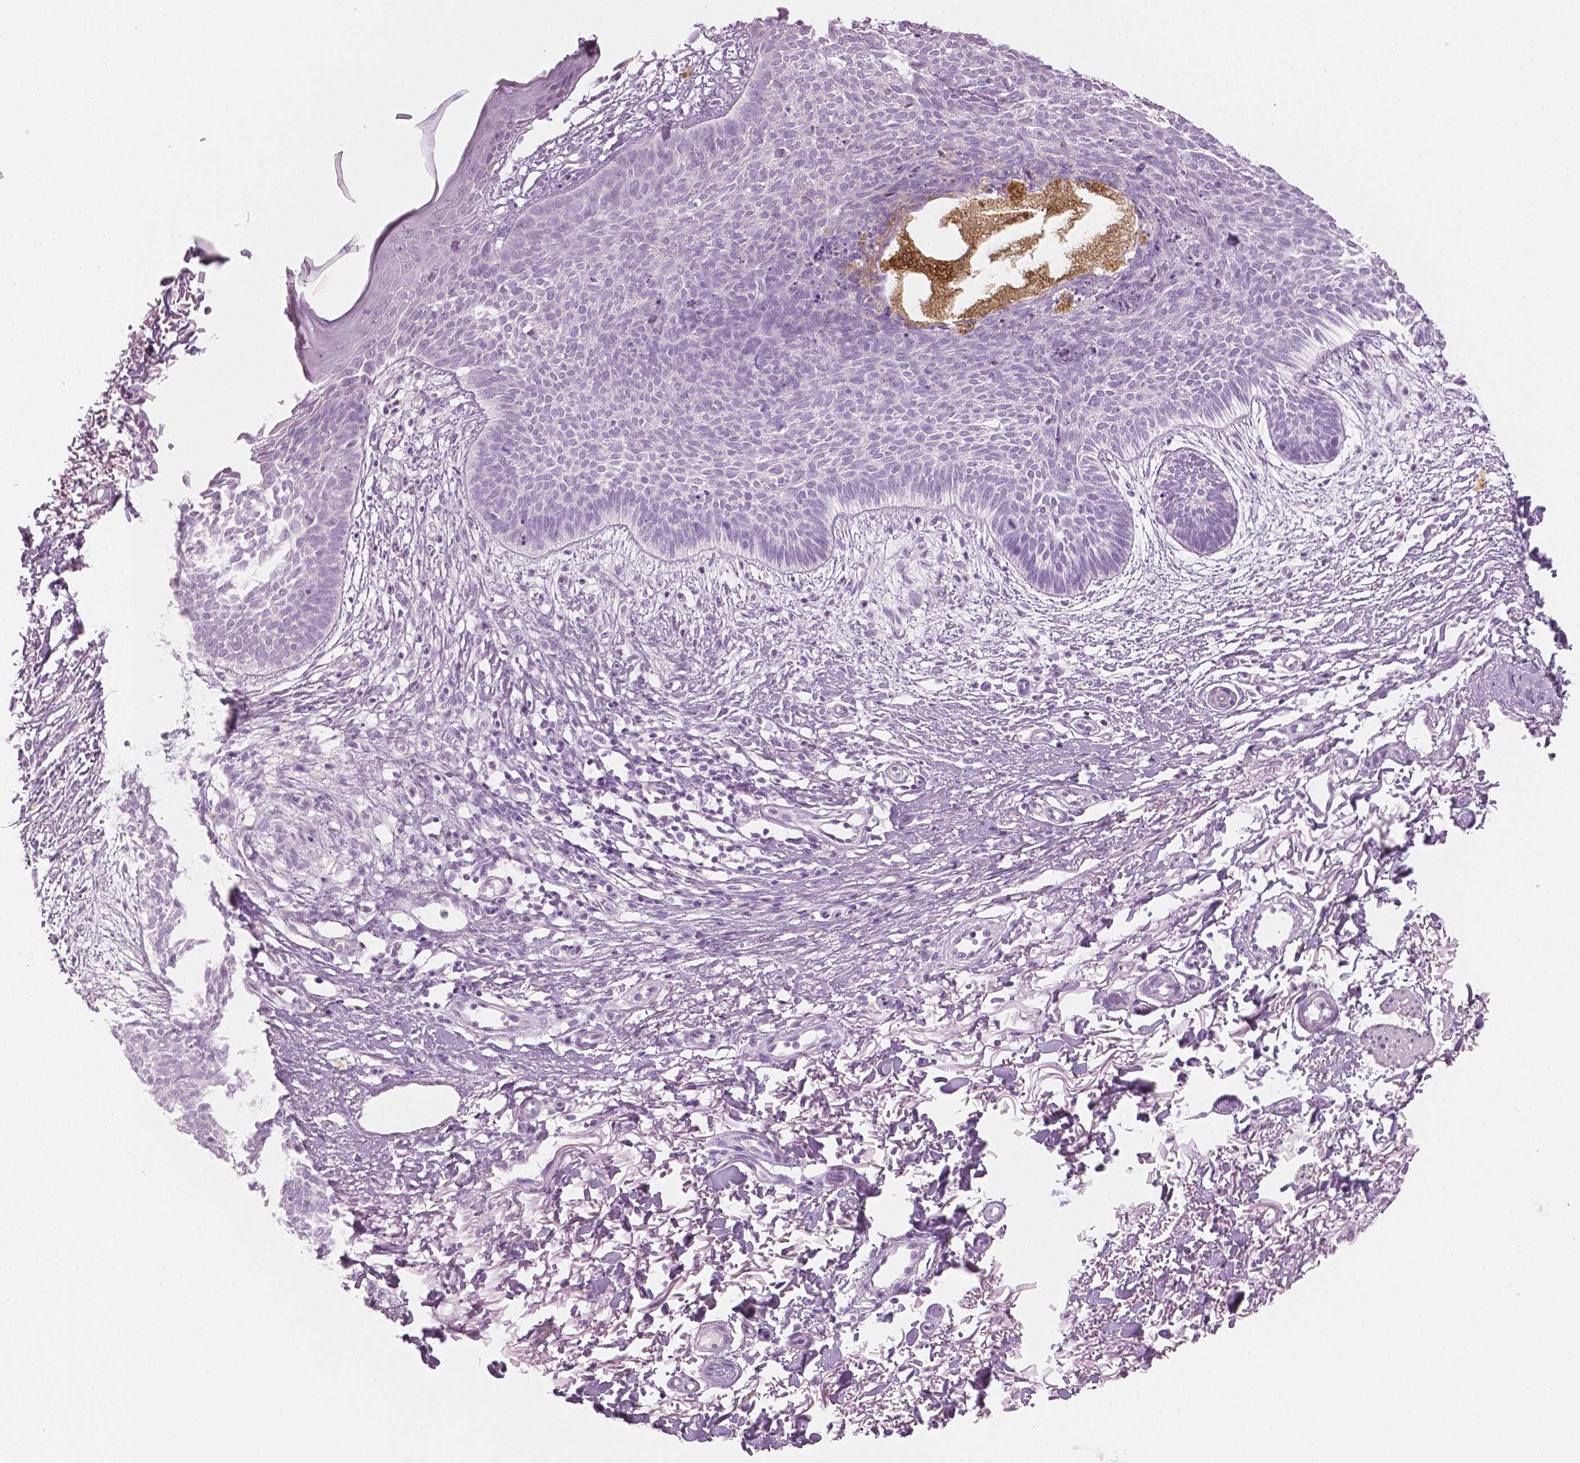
{"staining": {"intensity": "negative", "quantity": "none", "location": "none"}, "tissue": "skin cancer", "cell_type": "Tumor cells", "image_type": "cancer", "snomed": [{"axis": "morphology", "description": "Basal cell carcinoma"}, {"axis": "topography", "description": "Skin"}], "caption": "Immunohistochemistry (IHC) image of human skin cancer (basal cell carcinoma) stained for a protein (brown), which exhibits no expression in tumor cells. (Immunohistochemistry (IHC), brightfield microscopy, high magnification).", "gene": "PLIN4", "patient": {"sex": "female", "age": 84}}